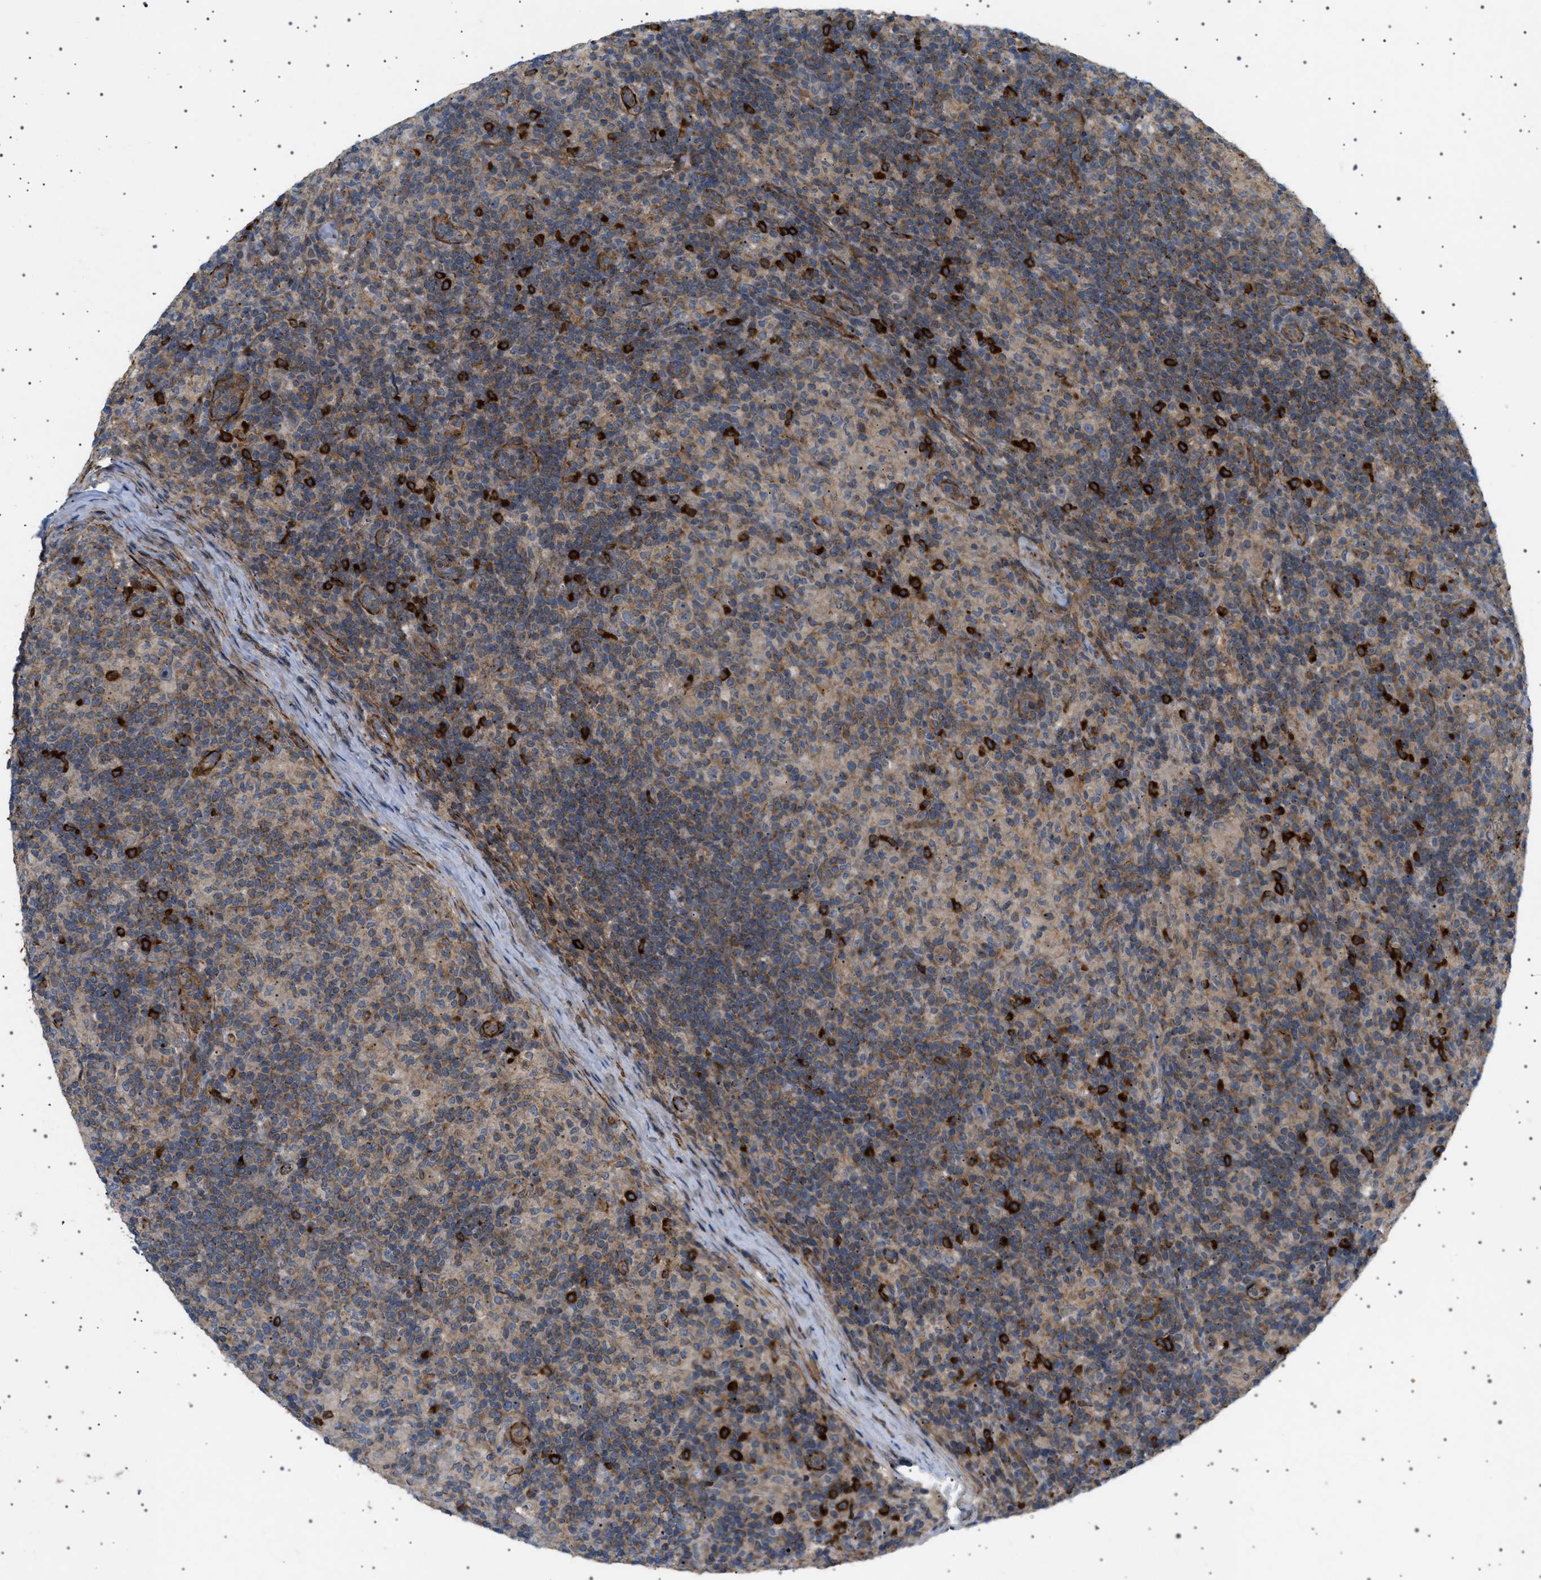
{"staining": {"intensity": "moderate", "quantity": "25%-75%", "location": "cytoplasmic/membranous"}, "tissue": "lymphoma", "cell_type": "Tumor cells", "image_type": "cancer", "snomed": [{"axis": "morphology", "description": "Hodgkin's disease, NOS"}, {"axis": "topography", "description": "Lymph node"}], "caption": "Hodgkin's disease tissue exhibits moderate cytoplasmic/membranous staining in approximately 25%-75% of tumor cells, visualized by immunohistochemistry.", "gene": "CCDC186", "patient": {"sex": "male", "age": 70}}